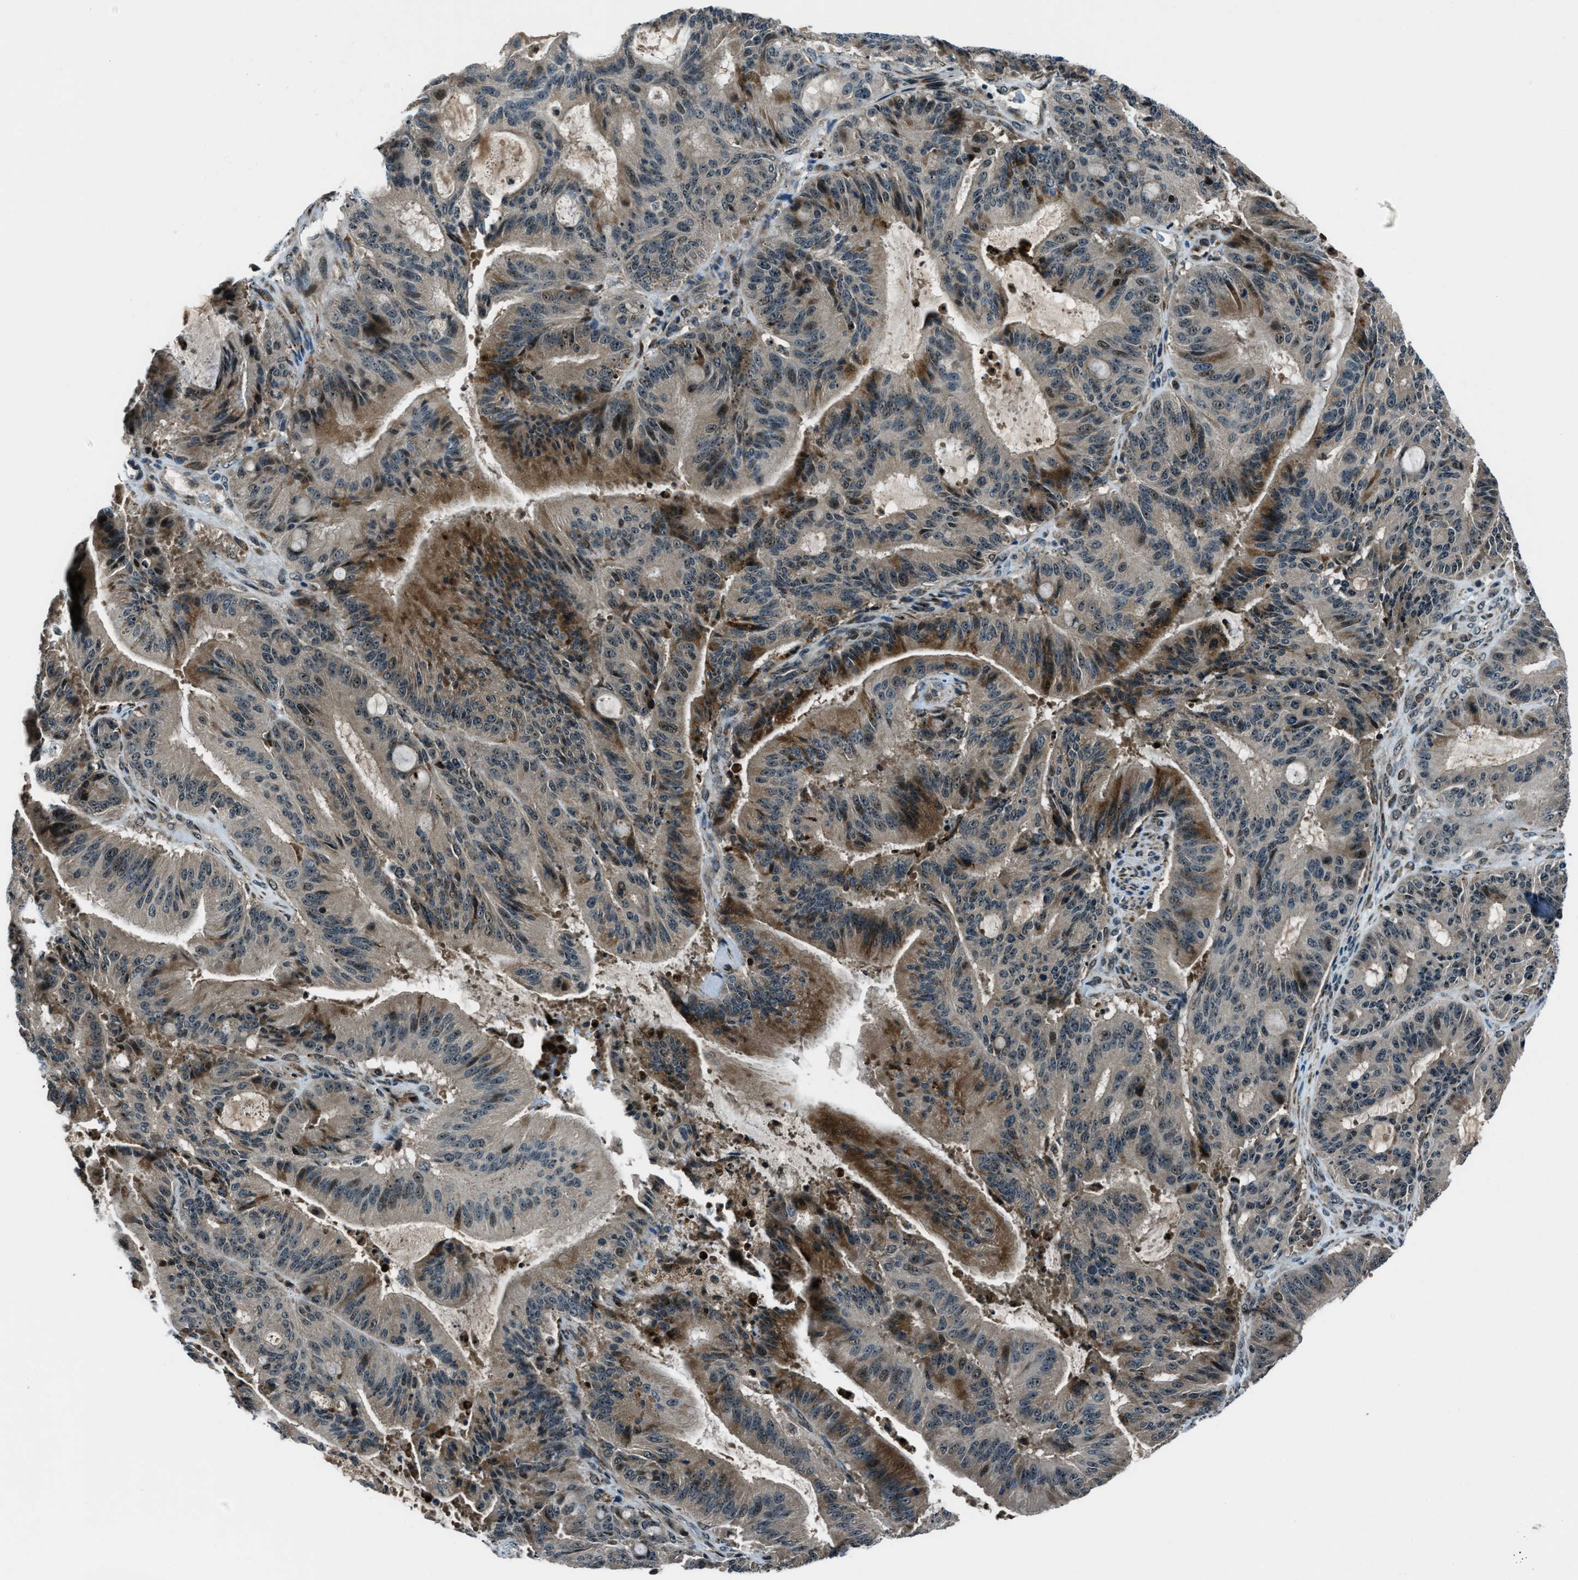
{"staining": {"intensity": "strong", "quantity": "<25%", "location": "cytoplasmic/membranous"}, "tissue": "liver cancer", "cell_type": "Tumor cells", "image_type": "cancer", "snomed": [{"axis": "morphology", "description": "Normal tissue, NOS"}, {"axis": "morphology", "description": "Cholangiocarcinoma"}, {"axis": "topography", "description": "Liver"}, {"axis": "topography", "description": "Peripheral nerve tissue"}], "caption": "Liver cancer tissue reveals strong cytoplasmic/membranous expression in about <25% of tumor cells", "gene": "ACTL9", "patient": {"sex": "female", "age": 73}}